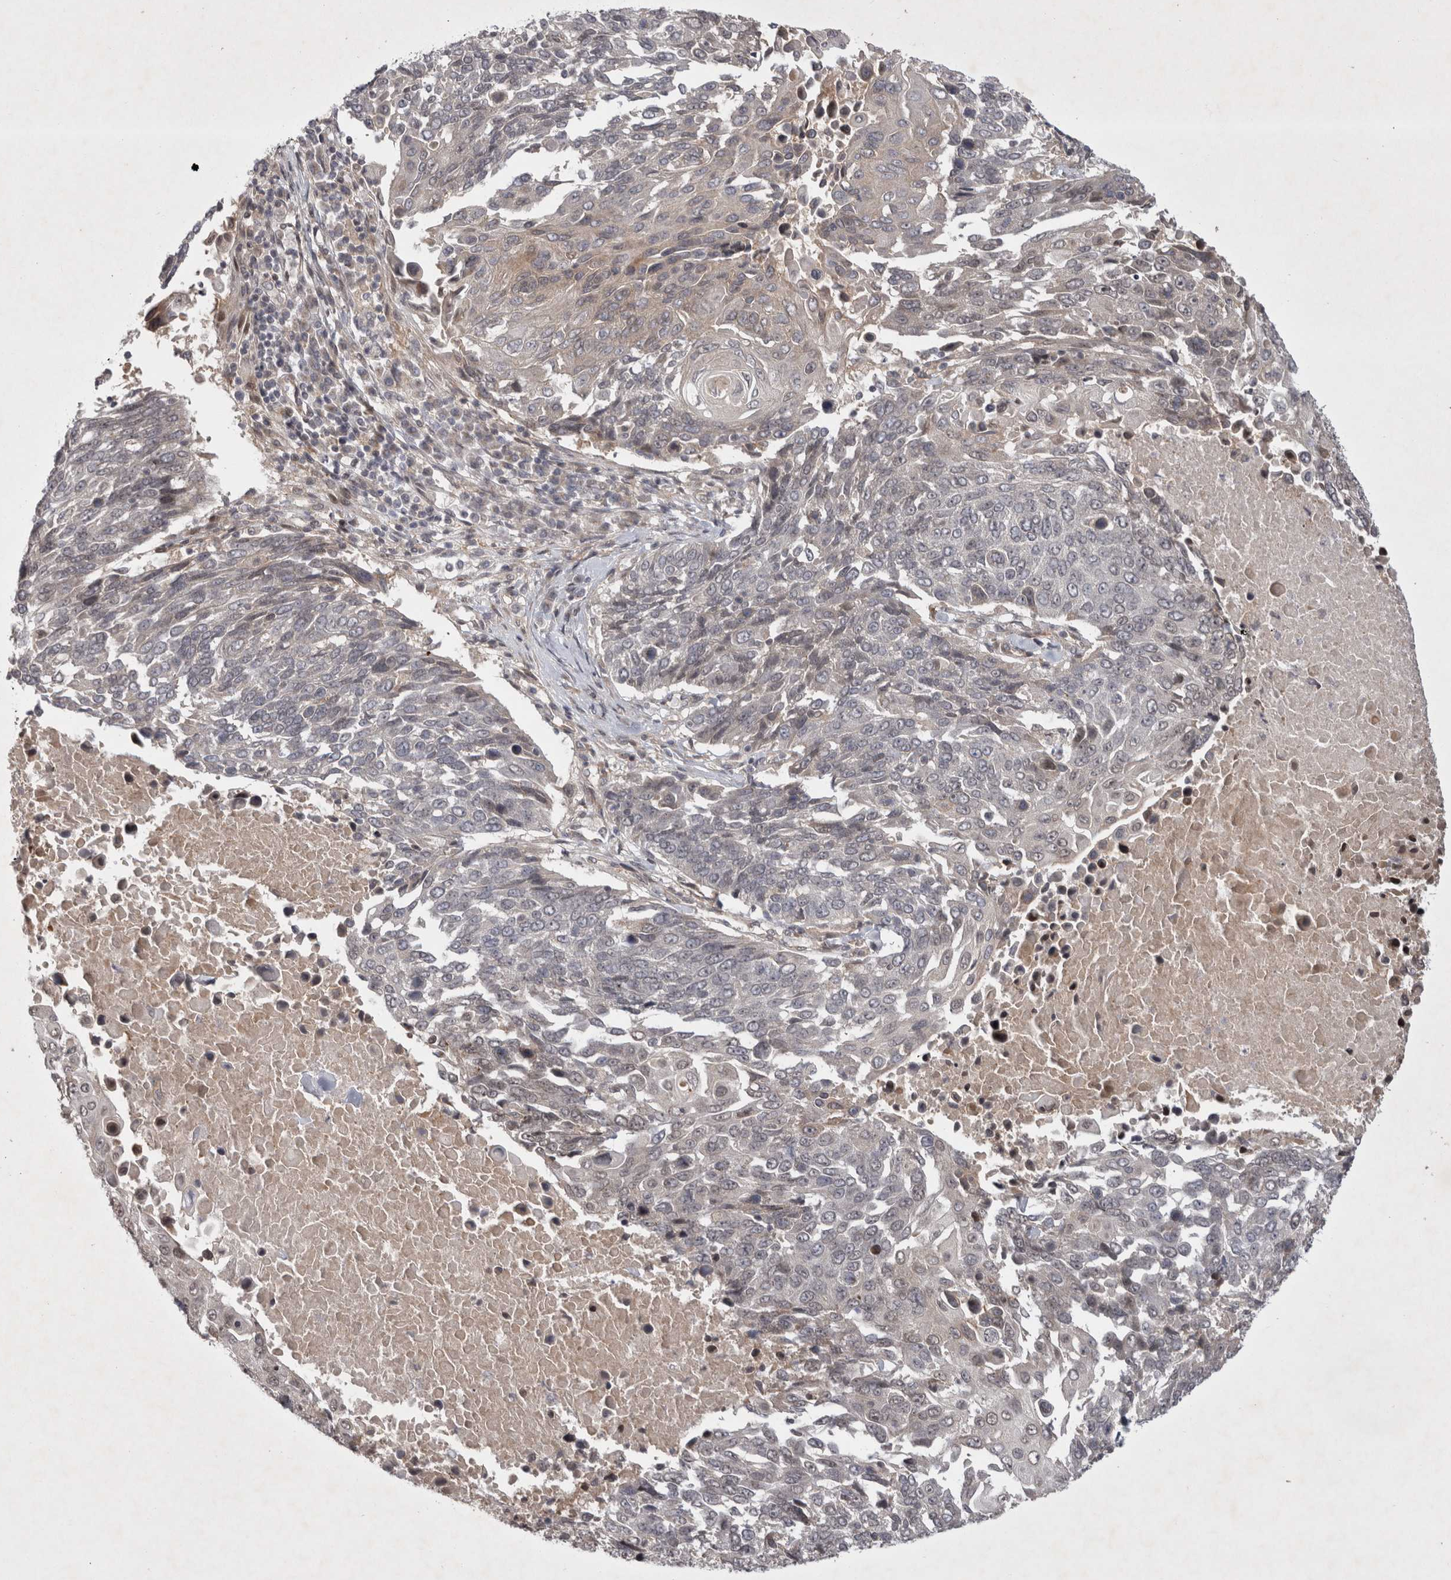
{"staining": {"intensity": "negative", "quantity": "none", "location": "none"}, "tissue": "lung cancer", "cell_type": "Tumor cells", "image_type": "cancer", "snomed": [{"axis": "morphology", "description": "Squamous cell carcinoma, NOS"}, {"axis": "topography", "description": "Lung"}], "caption": "A histopathology image of human lung cancer is negative for staining in tumor cells.", "gene": "ZNF318", "patient": {"sex": "male", "age": 66}}